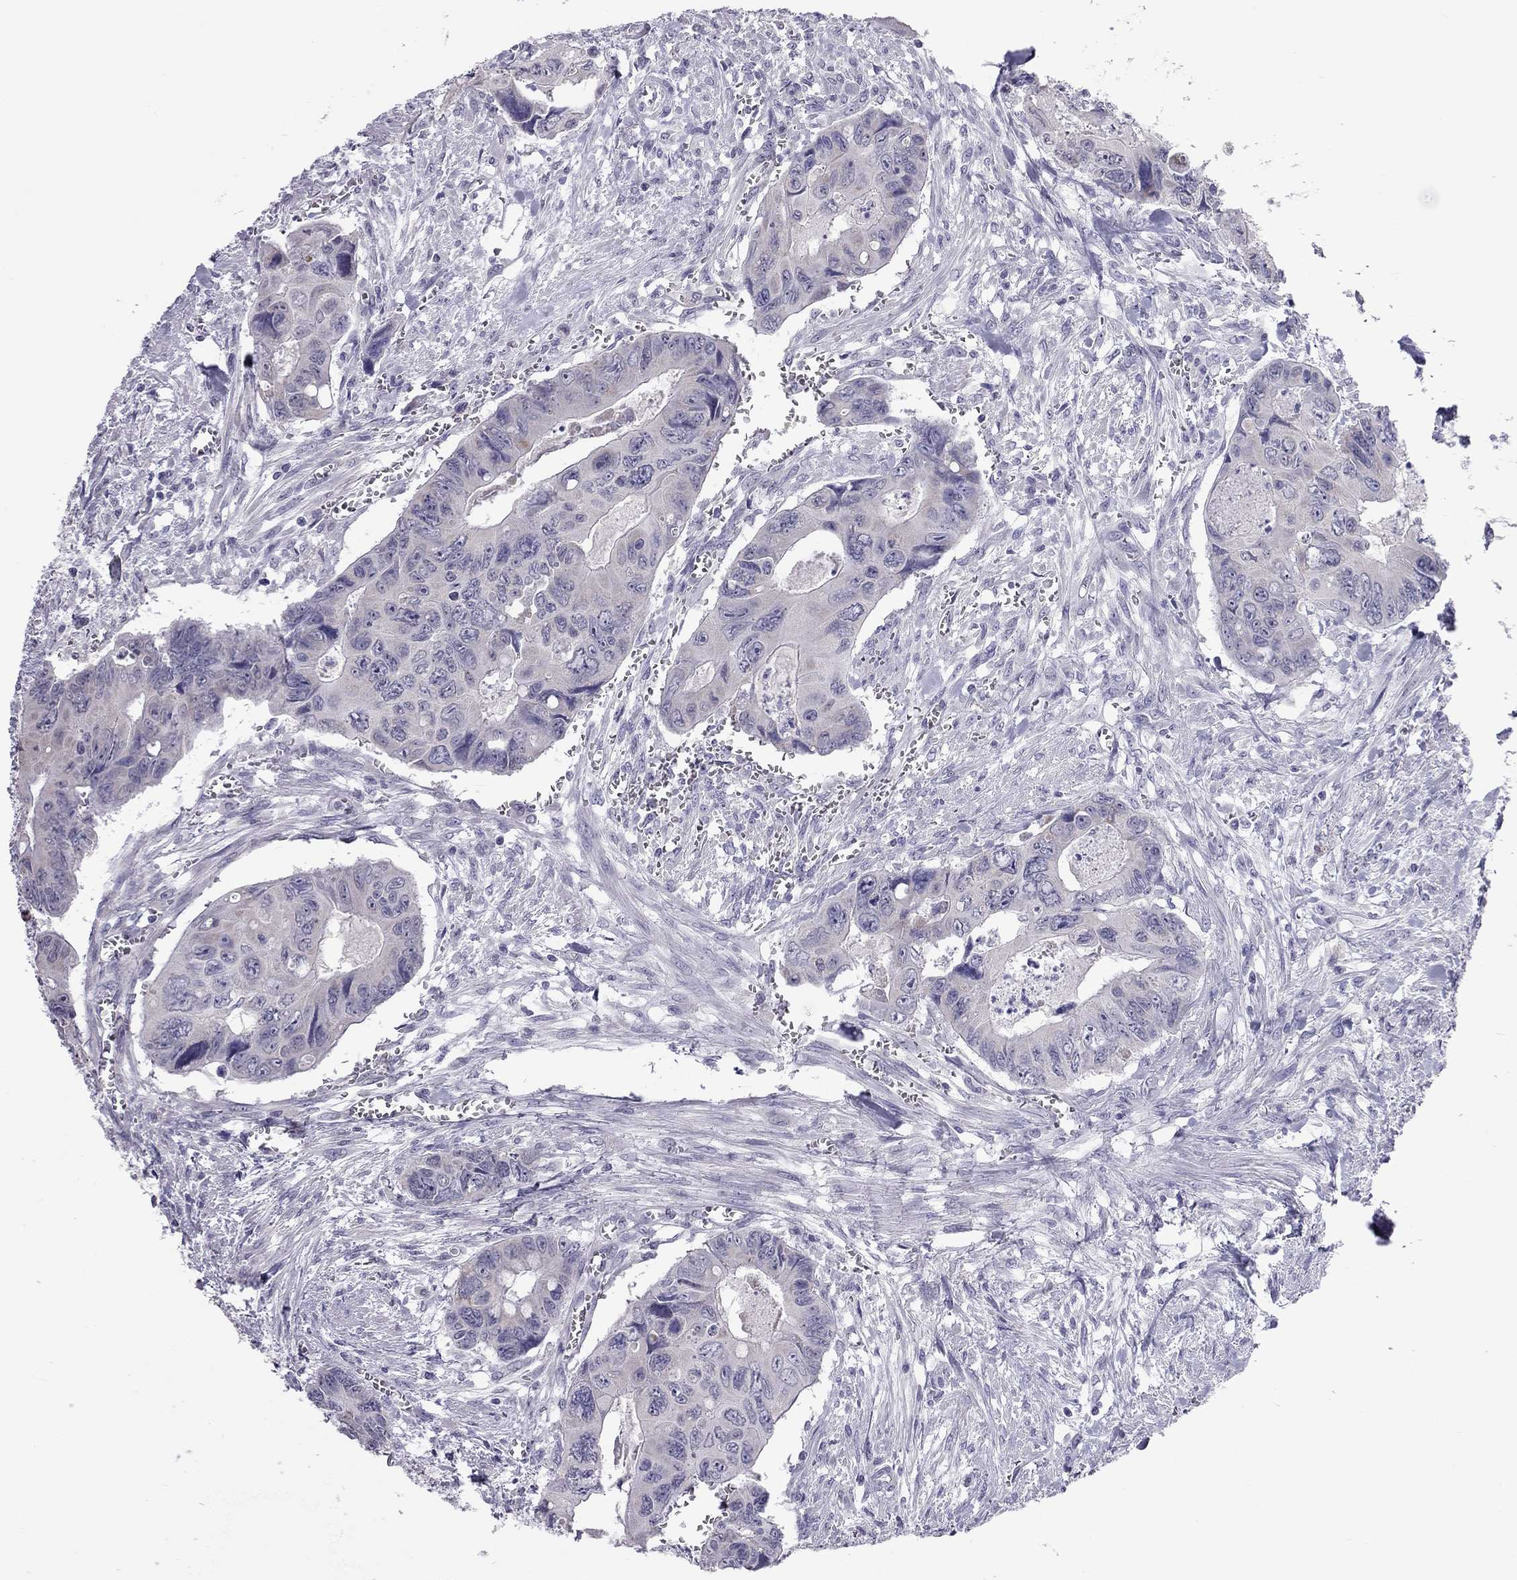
{"staining": {"intensity": "negative", "quantity": "none", "location": "none"}, "tissue": "colorectal cancer", "cell_type": "Tumor cells", "image_type": "cancer", "snomed": [{"axis": "morphology", "description": "Adenocarcinoma, NOS"}, {"axis": "topography", "description": "Rectum"}], "caption": "DAB immunohistochemical staining of colorectal cancer (adenocarcinoma) exhibits no significant staining in tumor cells.", "gene": "PPP1R3A", "patient": {"sex": "male", "age": 62}}